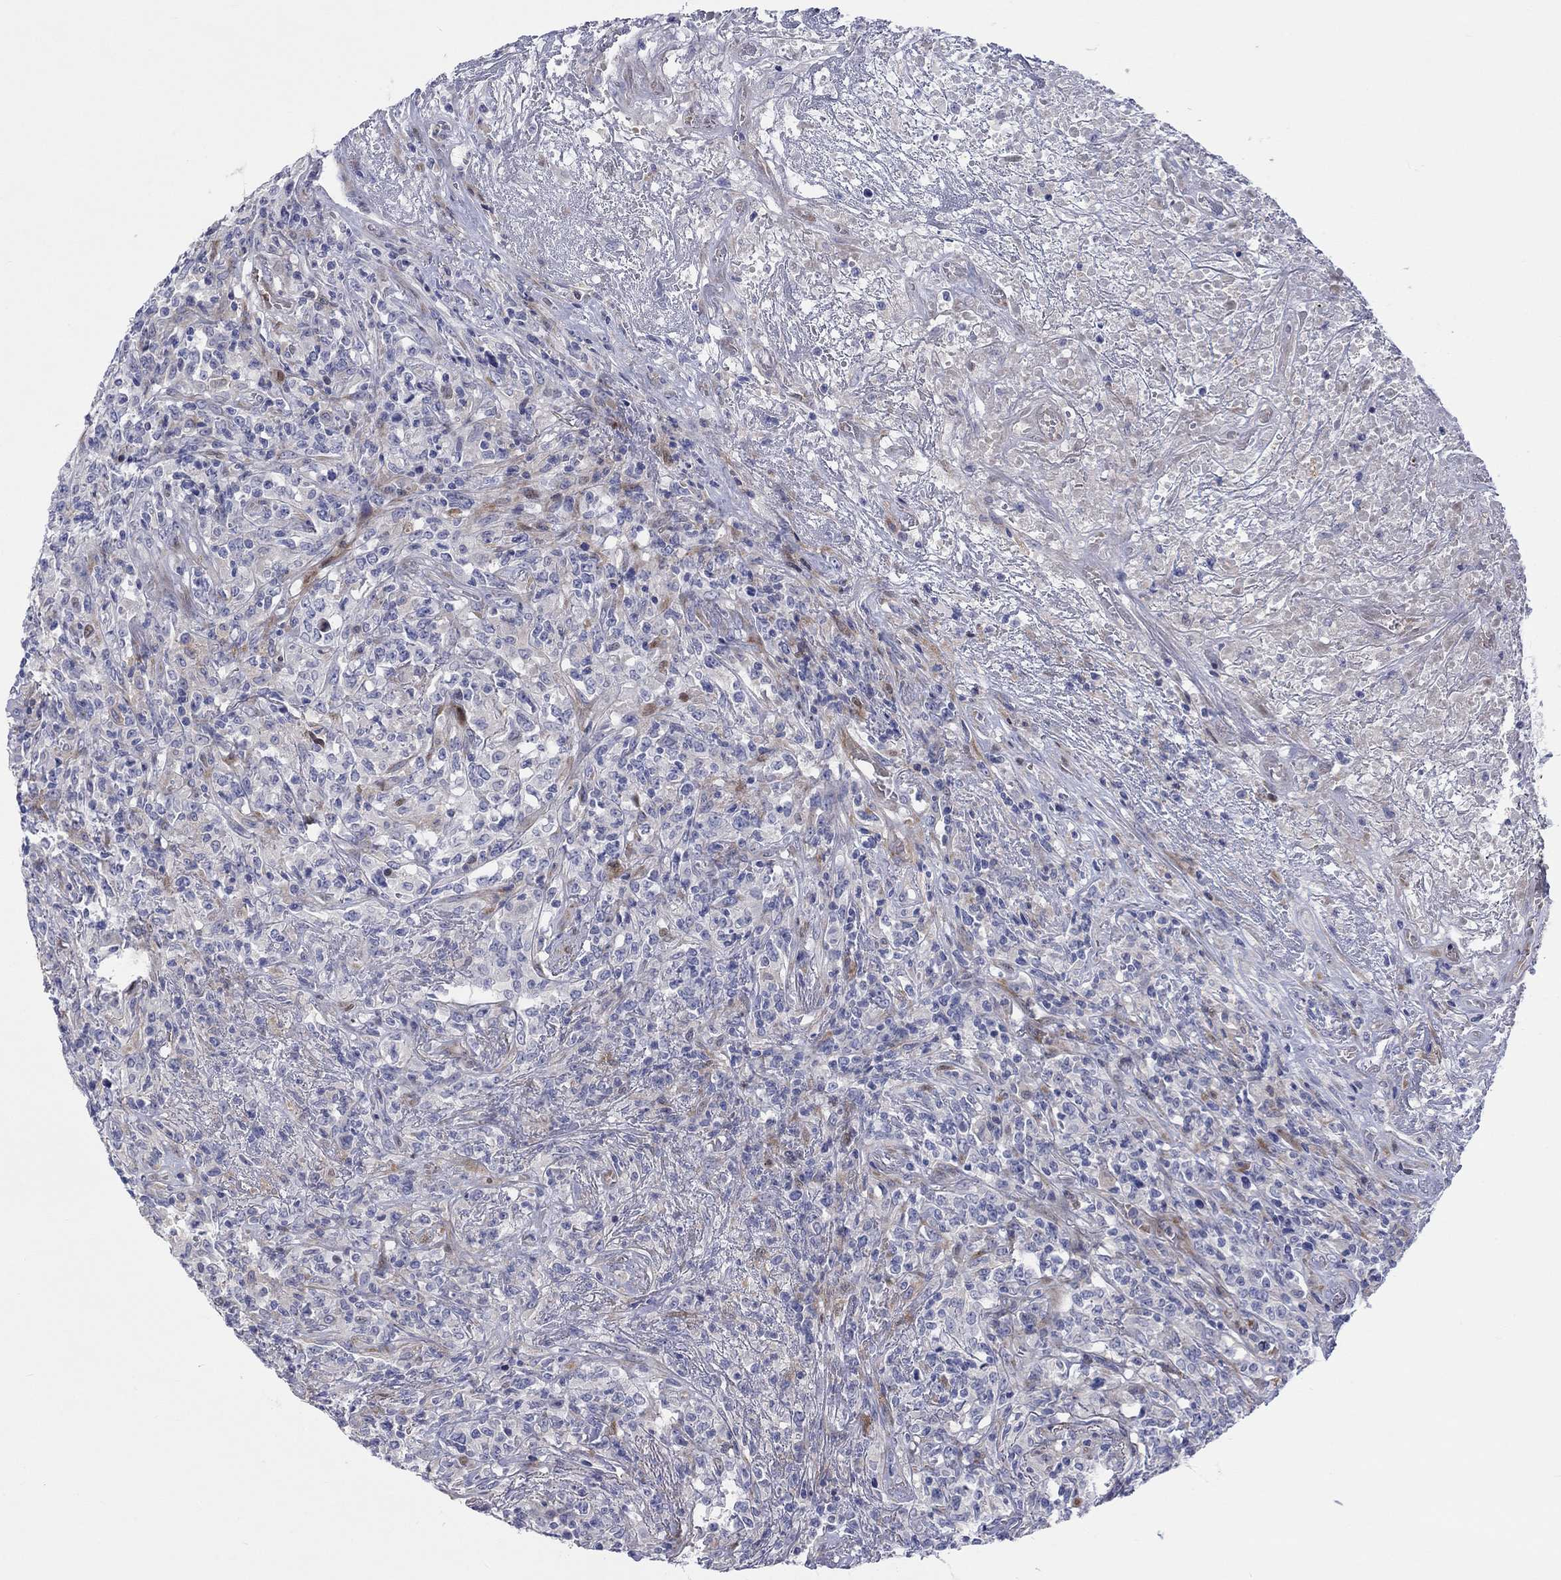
{"staining": {"intensity": "negative", "quantity": "none", "location": "none"}, "tissue": "lymphoma", "cell_type": "Tumor cells", "image_type": "cancer", "snomed": [{"axis": "morphology", "description": "Malignant lymphoma, non-Hodgkin's type, High grade"}, {"axis": "topography", "description": "Lung"}], "caption": "Human high-grade malignant lymphoma, non-Hodgkin's type stained for a protein using IHC demonstrates no staining in tumor cells.", "gene": "ARHGAP36", "patient": {"sex": "male", "age": 79}}